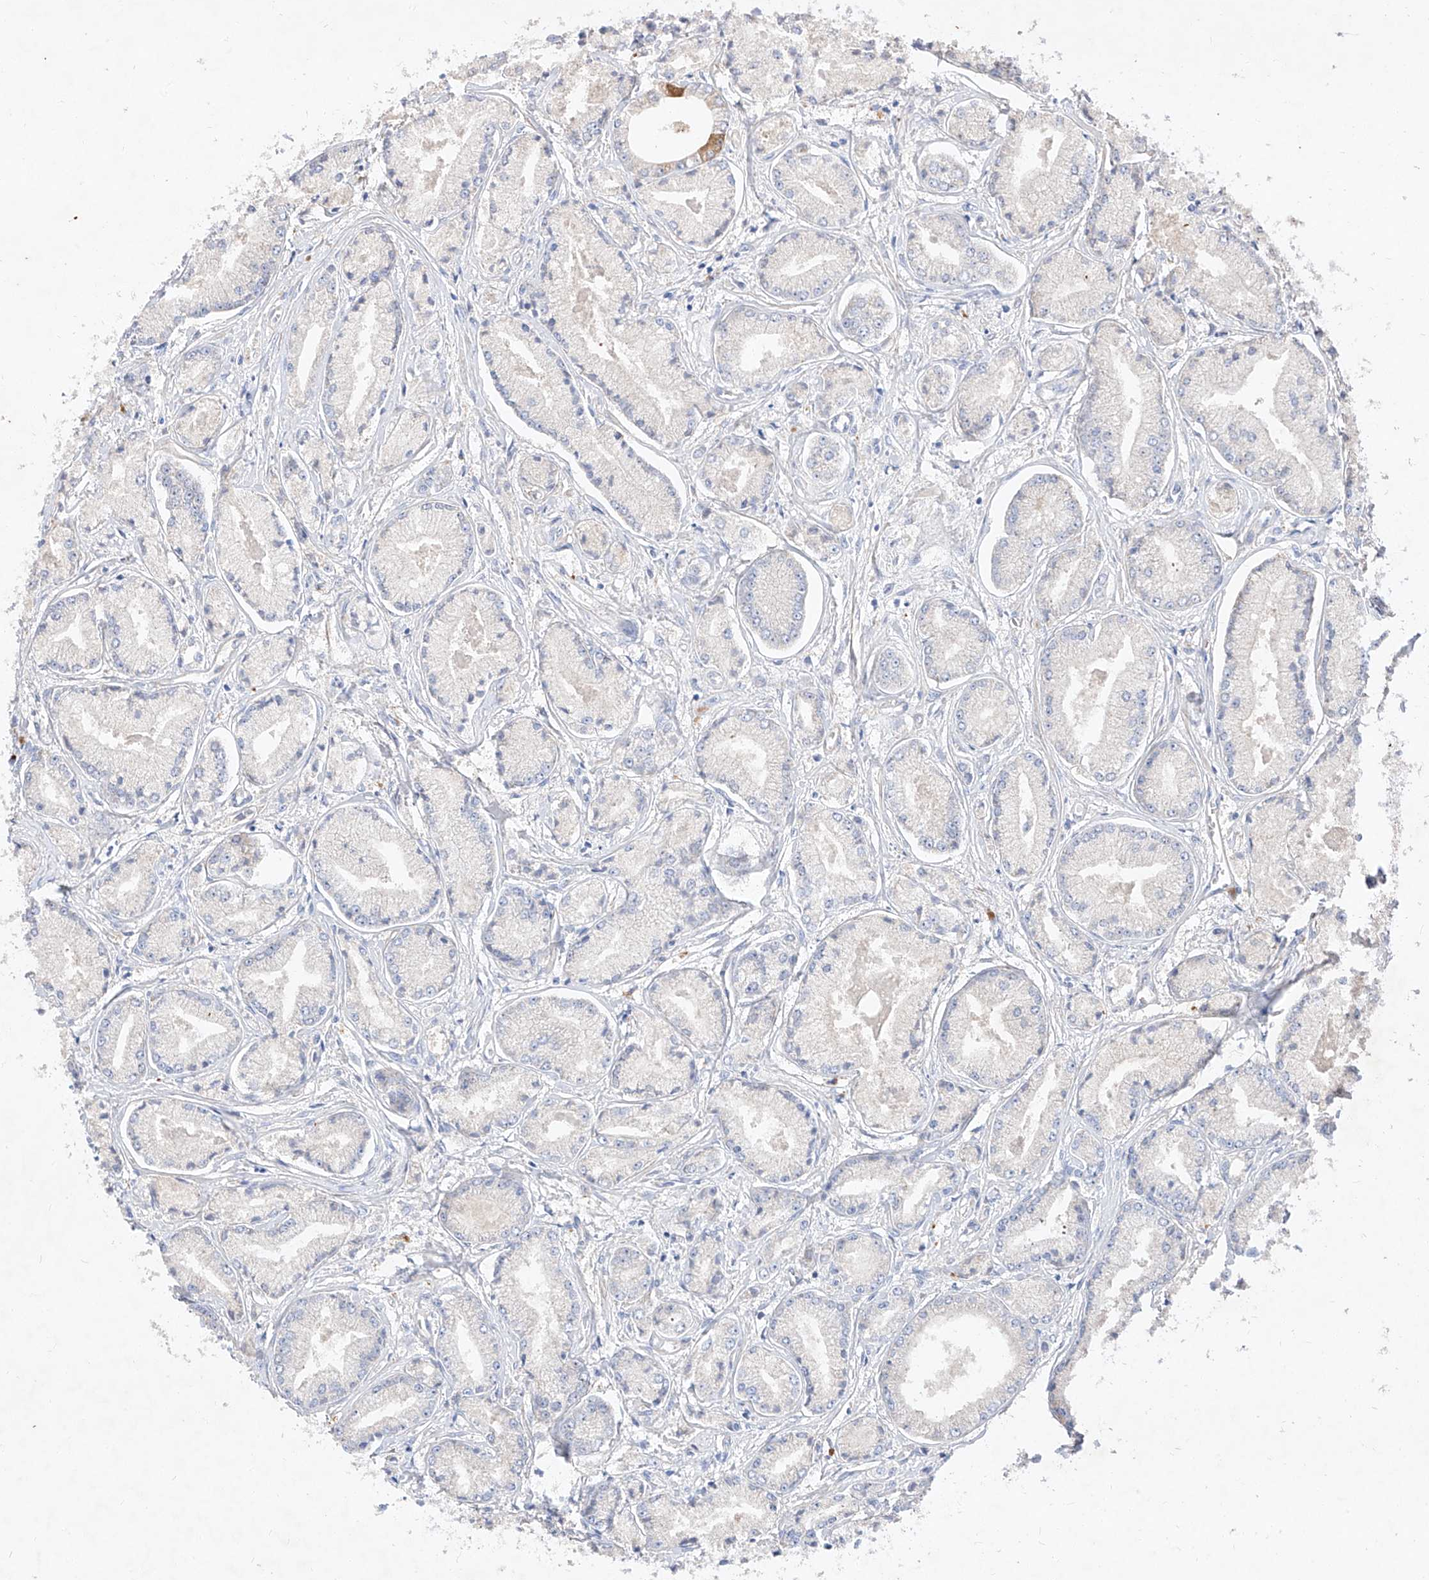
{"staining": {"intensity": "negative", "quantity": "none", "location": "none"}, "tissue": "prostate cancer", "cell_type": "Tumor cells", "image_type": "cancer", "snomed": [{"axis": "morphology", "description": "Adenocarcinoma, Low grade"}, {"axis": "topography", "description": "Prostate"}], "caption": "Histopathology image shows no protein positivity in tumor cells of prostate cancer tissue. (DAB (3,3'-diaminobenzidine) immunohistochemistry (IHC) visualized using brightfield microscopy, high magnification).", "gene": "DIRAS3", "patient": {"sex": "male", "age": 60}}